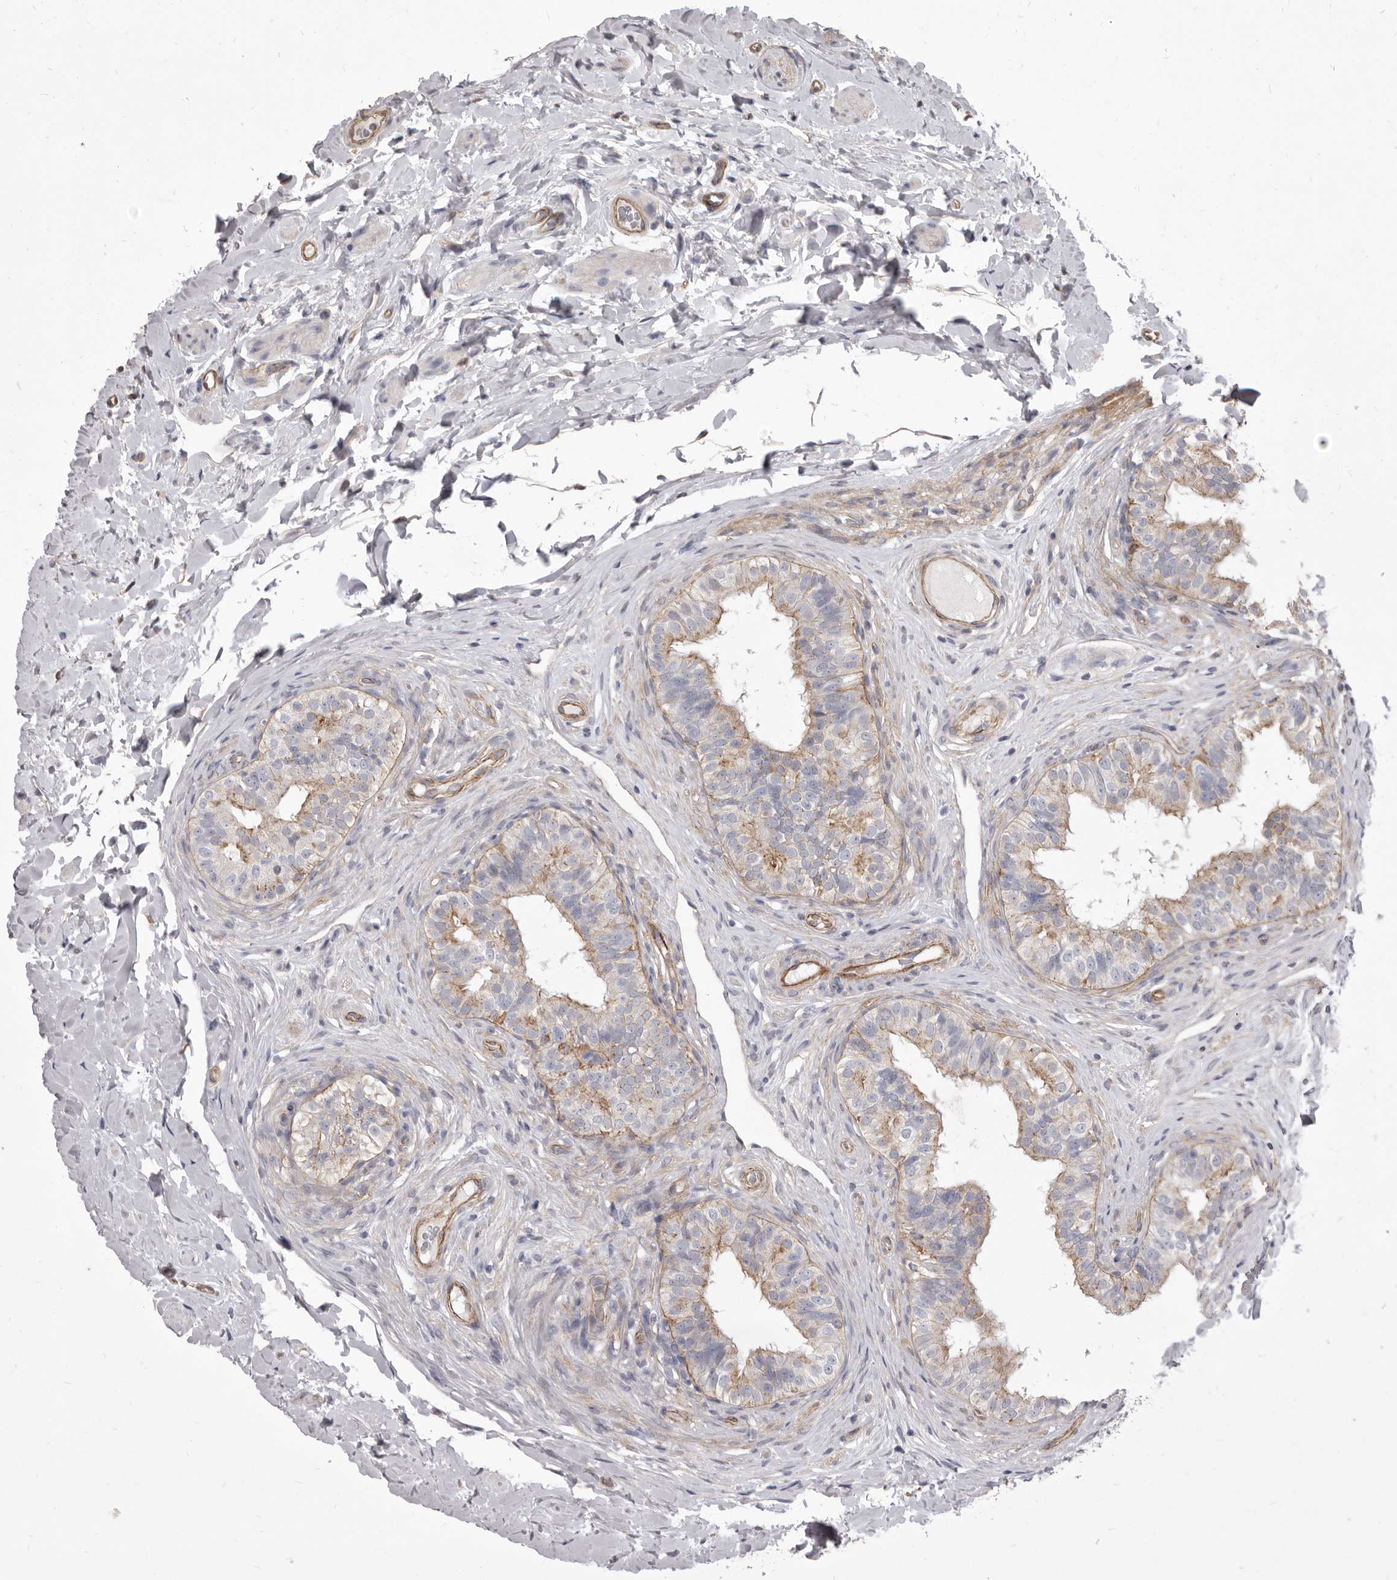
{"staining": {"intensity": "weak", "quantity": "<25%", "location": "cytoplasmic/membranous"}, "tissue": "epididymis", "cell_type": "Glandular cells", "image_type": "normal", "snomed": [{"axis": "morphology", "description": "Normal tissue, NOS"}, {"axis": "topography", "description": "Epididymis"}], "caption": "This histopathology image is of unremarkable epididymis stained with immunohistochemistry (IHC) to label a protein in brown with the nuclei are counter-stained blue. There is no positivity in glandular cells. (Brightfield microscopy of DAB (3,3'-diaminobenzidine) immunohistochemistry (IHC) at high magnification).", "gene": "P2RX6", "patient": {"sex": "male", "age": 49}}